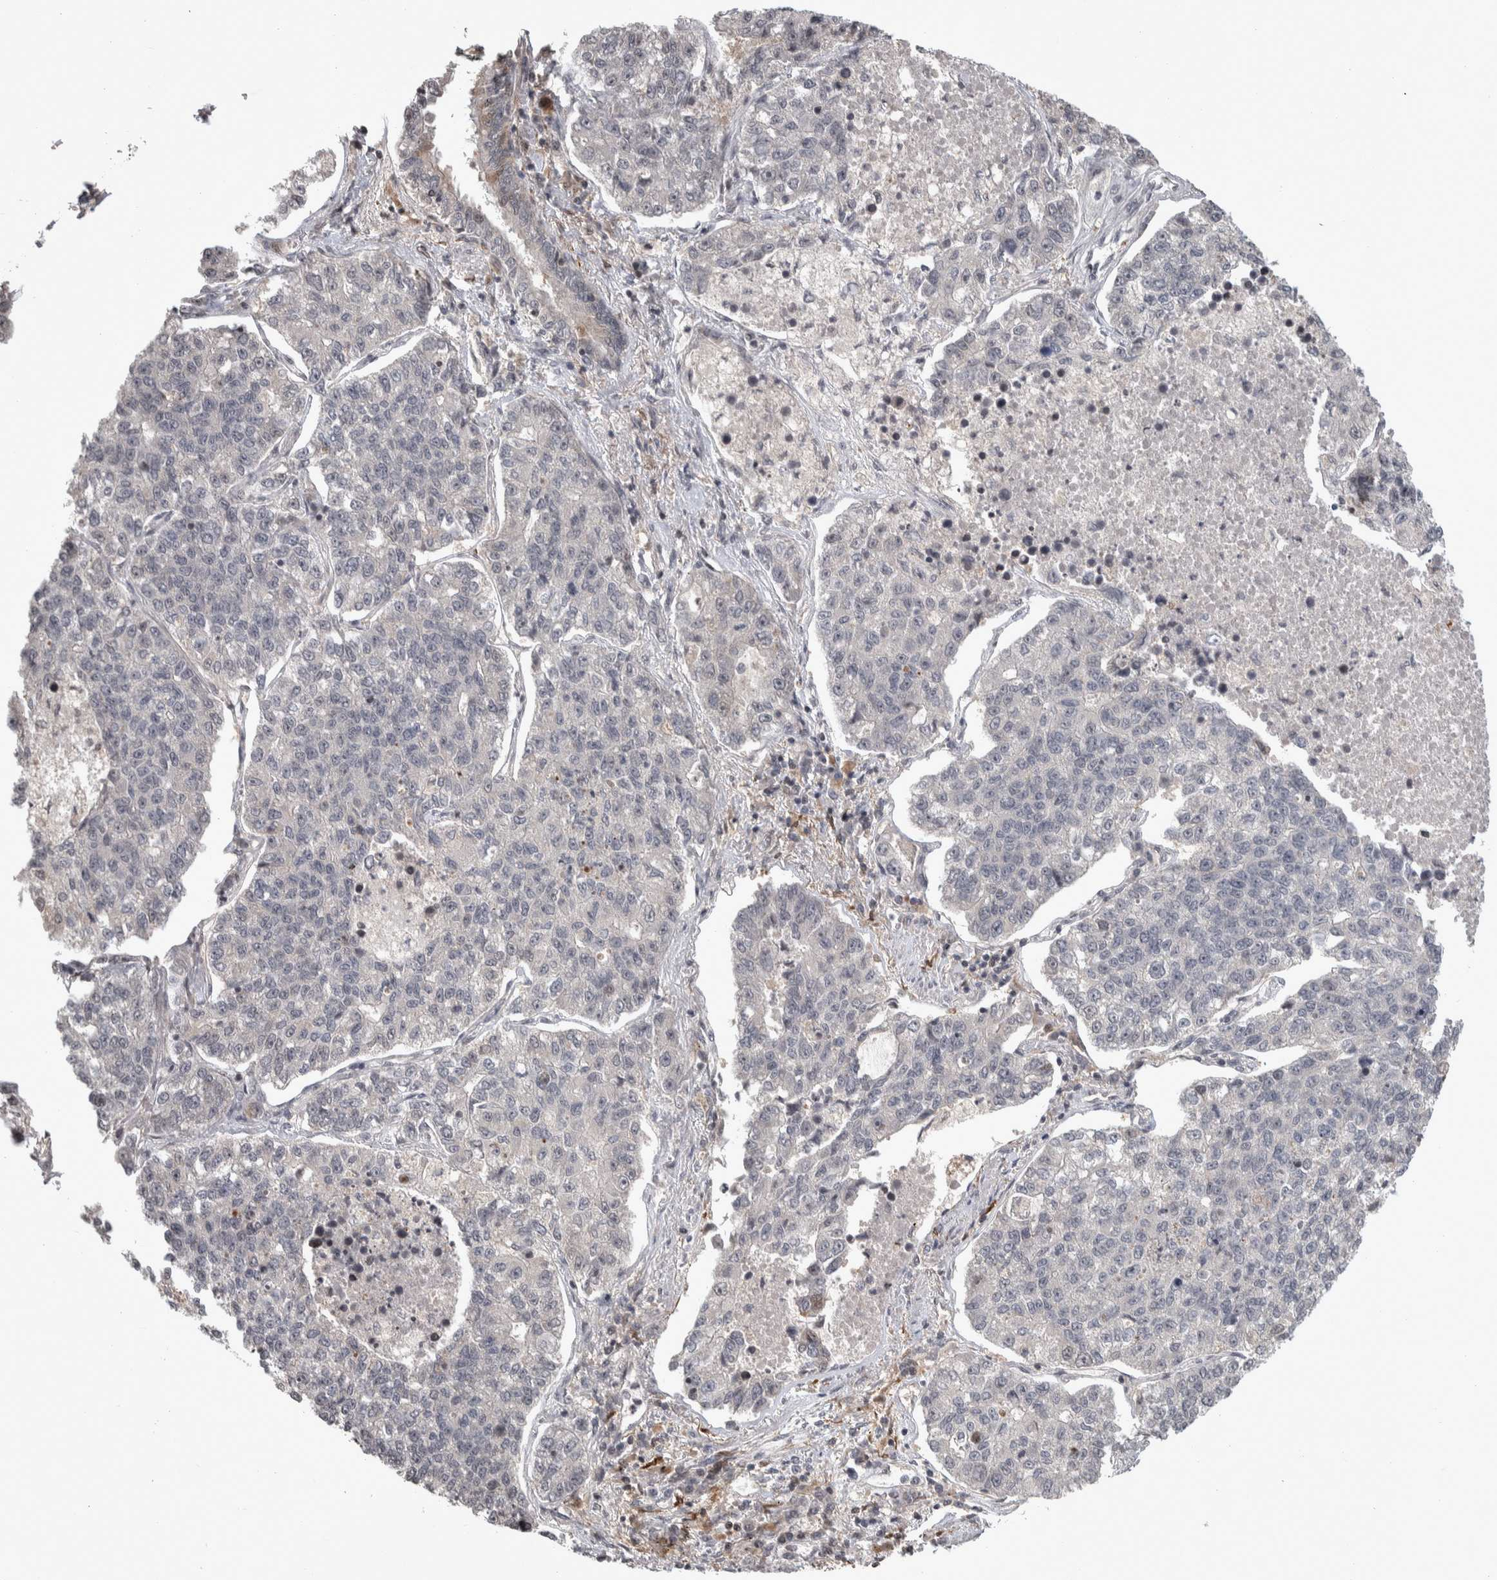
{"staining": {"intensity": "negative", "quantity": "none", "location": "none"}, "tissue": "lung cancer", "cell_type": "Tumor cells", "image_type": "cancer", "snomed": [{"axis": "morphology", "description": "Adenocarcinoma, NOS"}, {"axis": "topography", "description": "Lung"}], "caption": "IHC image of lung cancer (adenocarcinoma) stained for a protein (brown), which displays no expression in tumor cells.", "gene": "ZSCAN21", "patient": {"sex": "male", "age": 49}}